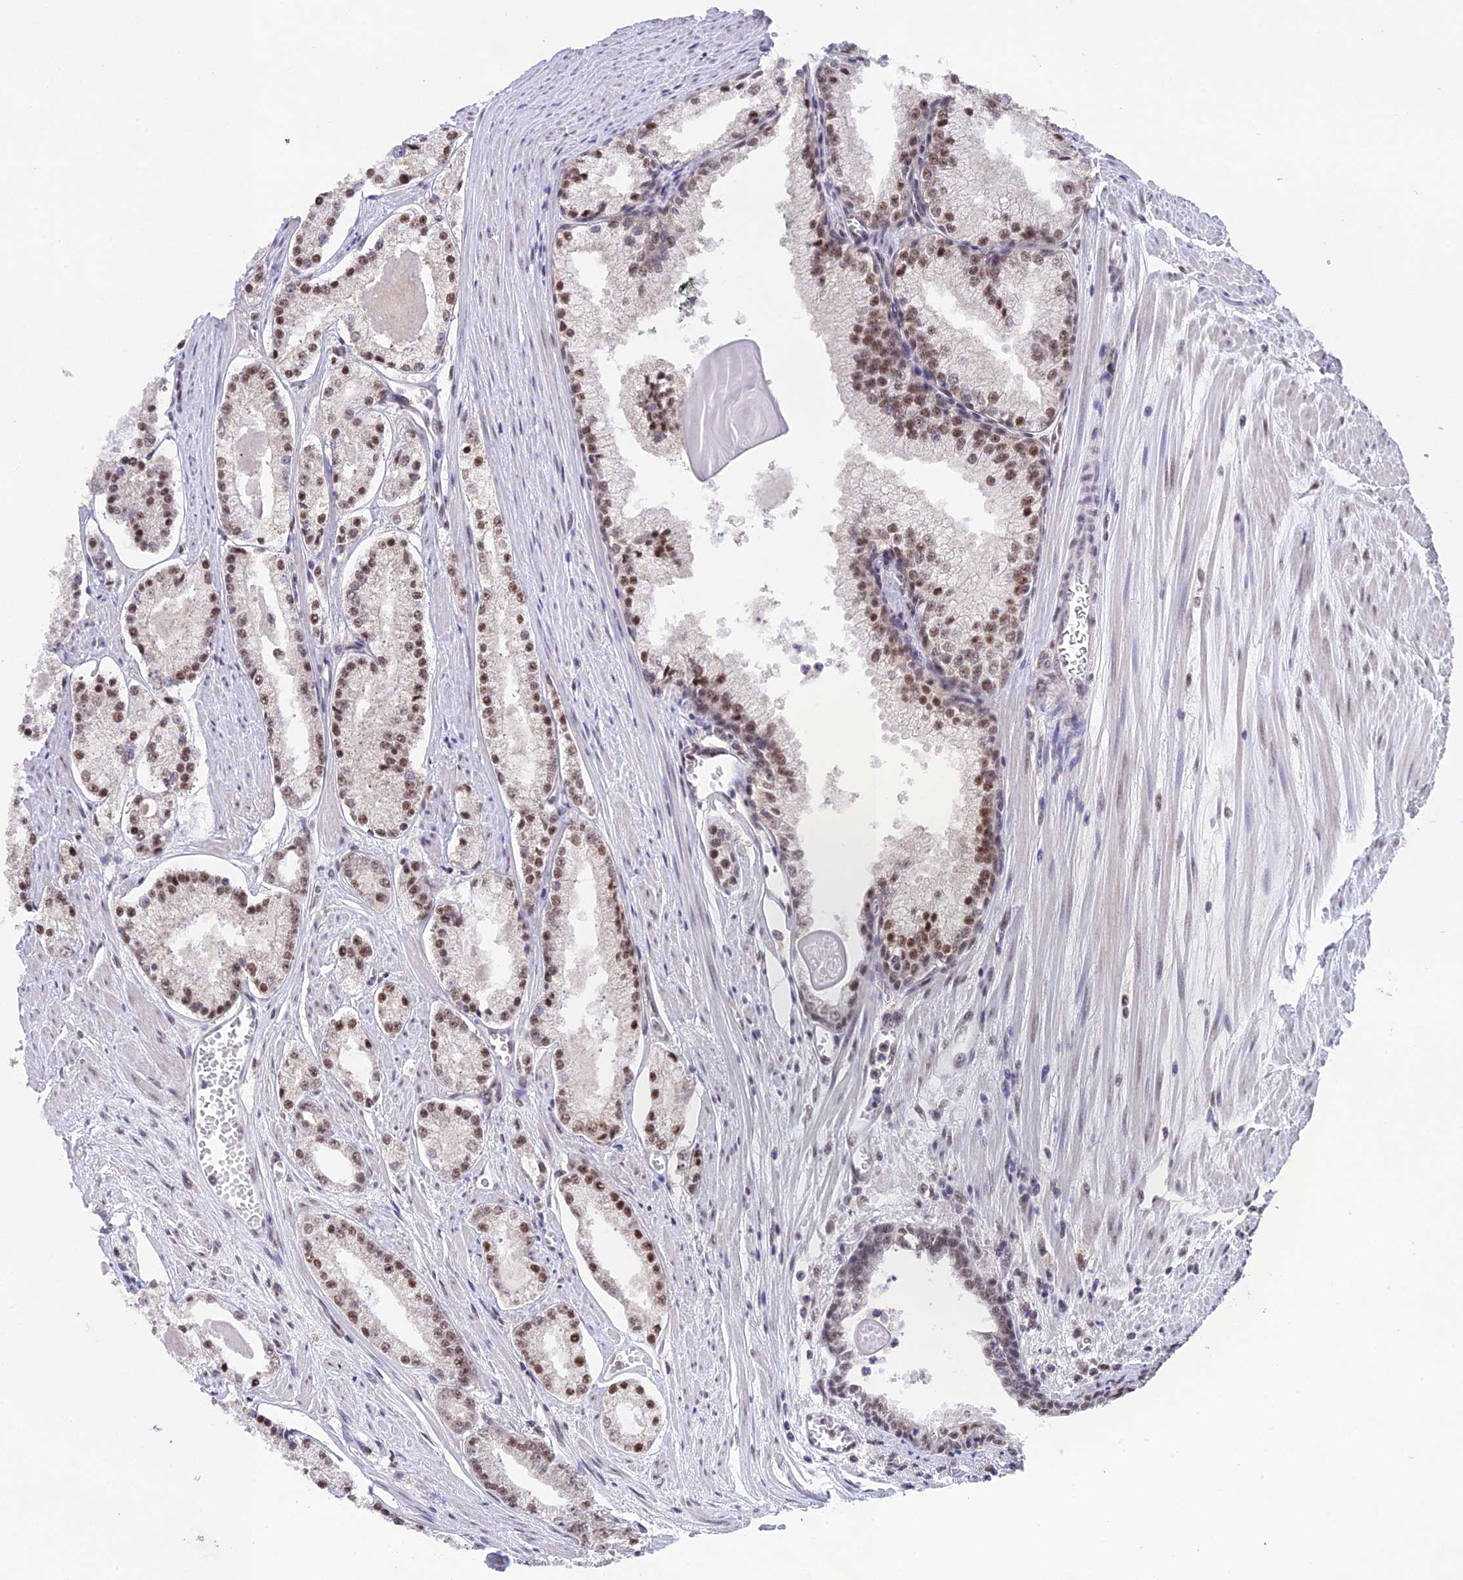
{"staining": {"intensity": "moderate", "quantity": ">75%", "location": "nuclear"}, "tissue": "prostate cancer", "cell_type": "Tumor cells", "image_type": "cancer", "snomed": [{"axis": "morphology", "description": "Adenocarcinoma, Low grade"}, {"axis": "topography", "description": "Prostate"}], "caption": "High-power microscopy captured an immunohistochemistry micrograph of prostate cancer, revealing moderate nuclear positivity in about >75% of tumor cells. (IHC, brightfield microscopy, high magnification).", "gene": "THOC7", "patient": {"sex": "male", "age": 54}}